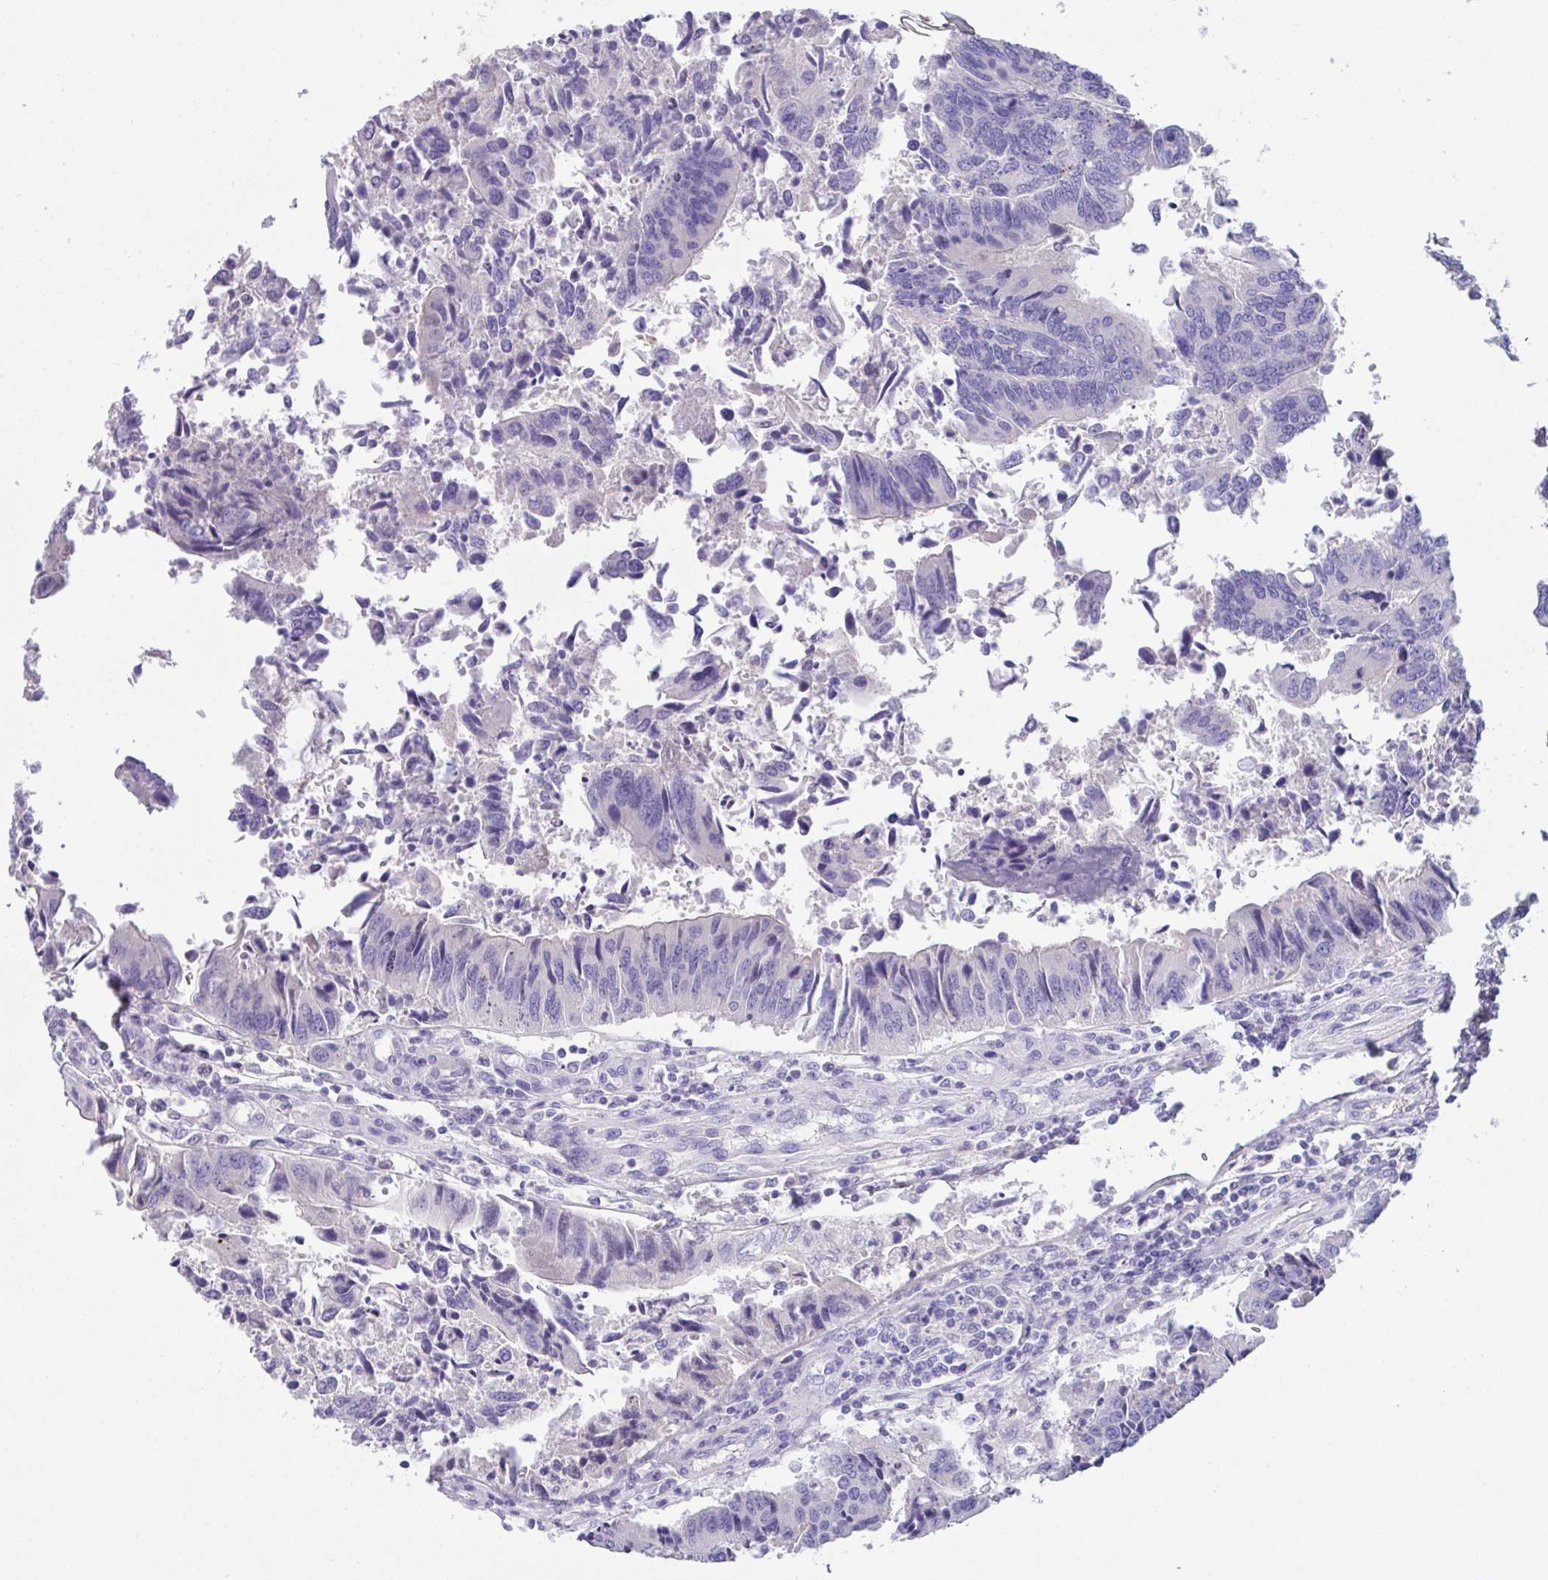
{"staining": {"intensity": "negative", "quantity": "none", "location": "none"}, "tissue": "colorectal cancer", "cell_type": "Tumor cells", "image_type": "cancer", "snomed": [{"axis": "morphology", "description": "Adenocarcinoma, NOS"}, {"axis": "topography", "description": "Colon"}], "caption": "Immunohistochemistry of human adenocarcinoma (colorectal) displays no expression in tumor cells. (DAB immunohistochemistry, high magnification).", "gene": "FBXL20", "patient": {"sex": "female", "age": 67}}